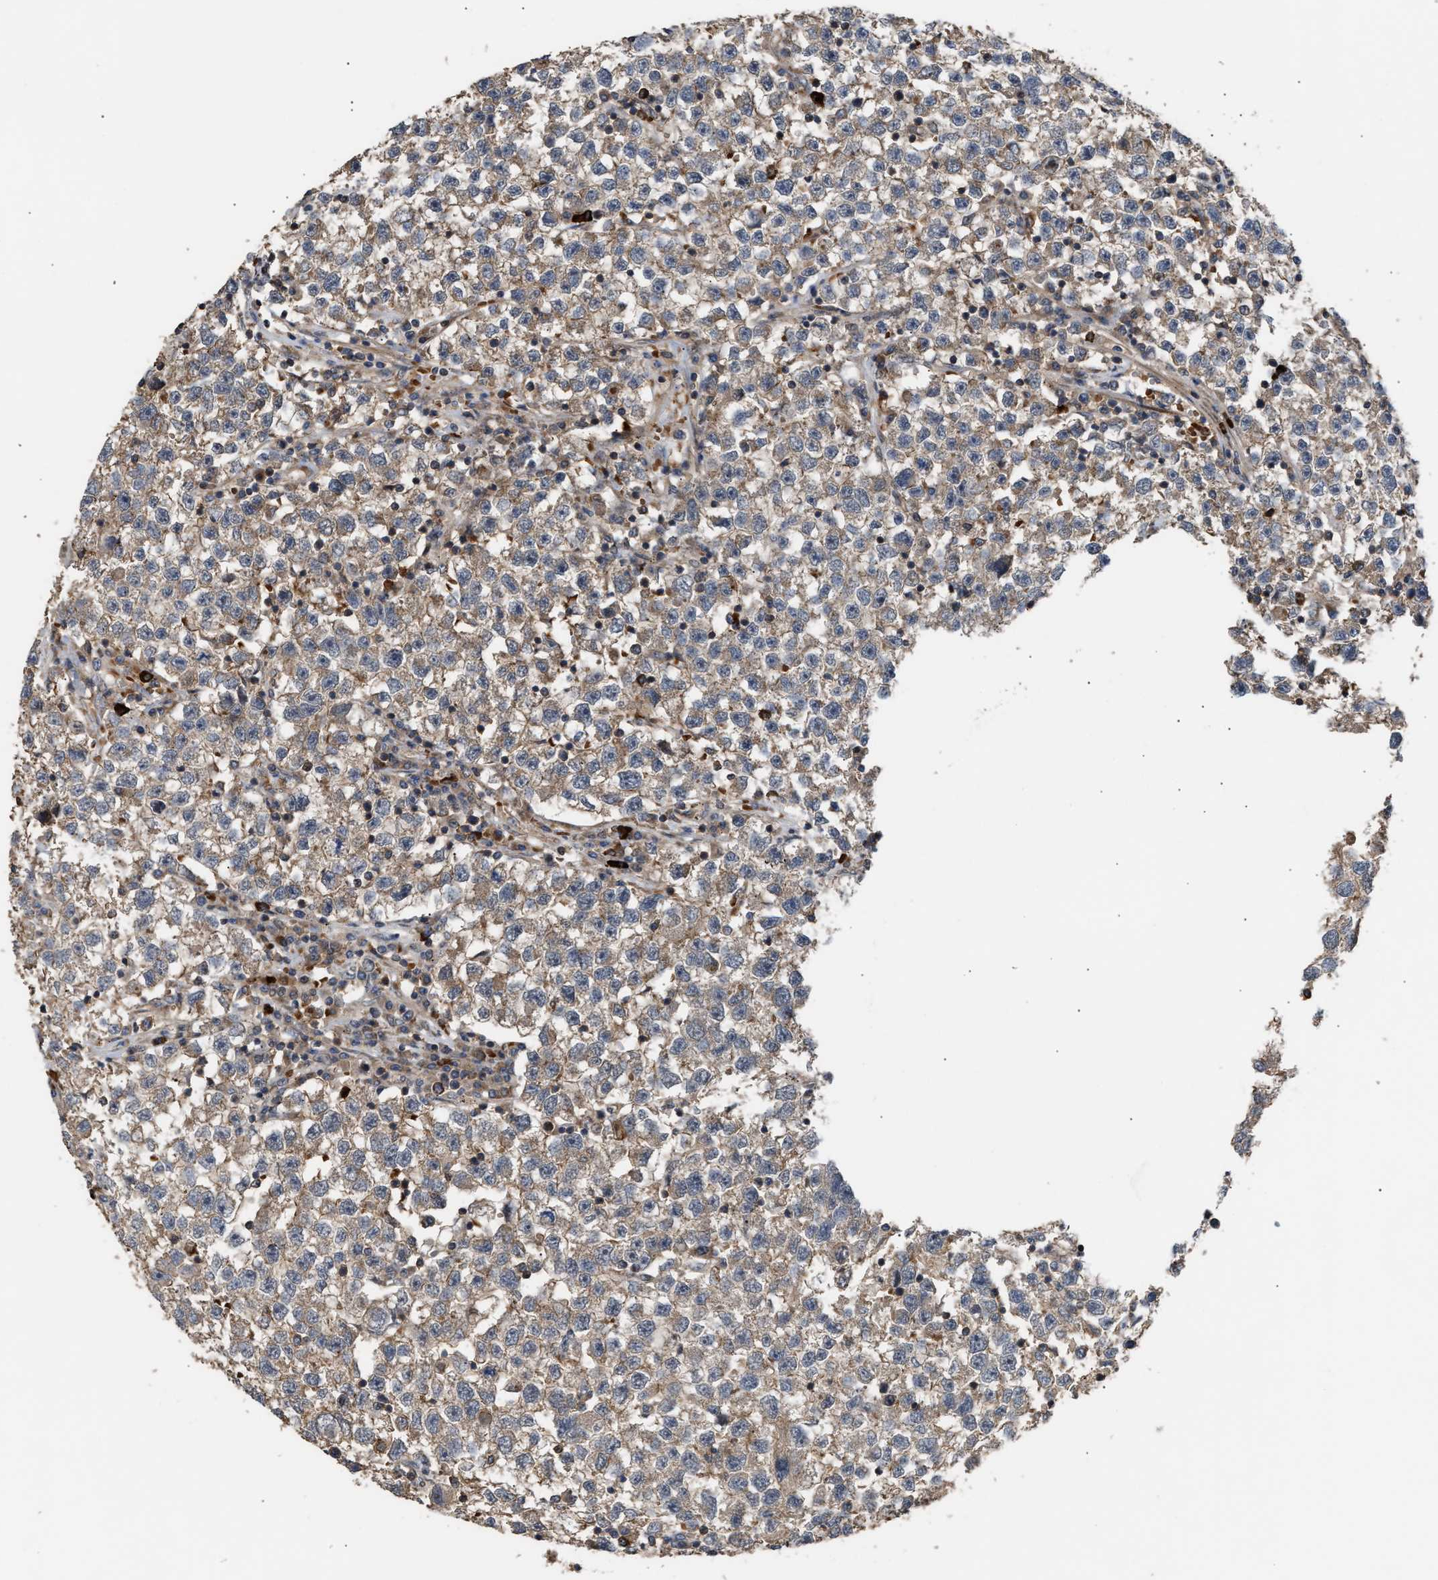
{"staining": {"intensity": "weak", "quantity": "25%-75%", "location": "cytoplasmic/membranous"}, "tissue": "testis cancer", "cell_type": "Tumor cells", "image_type": "cancer", "snomed": [{"axis": "morphology", "description": "Seminoma, NOS"}, {"axis": "topography", "description": "Testis"}], "caption": "Protein expression analysis of testis cancer displays weak cytoplasmic/membranous staining in approximately 25%-75% of tumor cells.", "gene": "STAU1", "patient": {"sex": "male", "age": 22}}